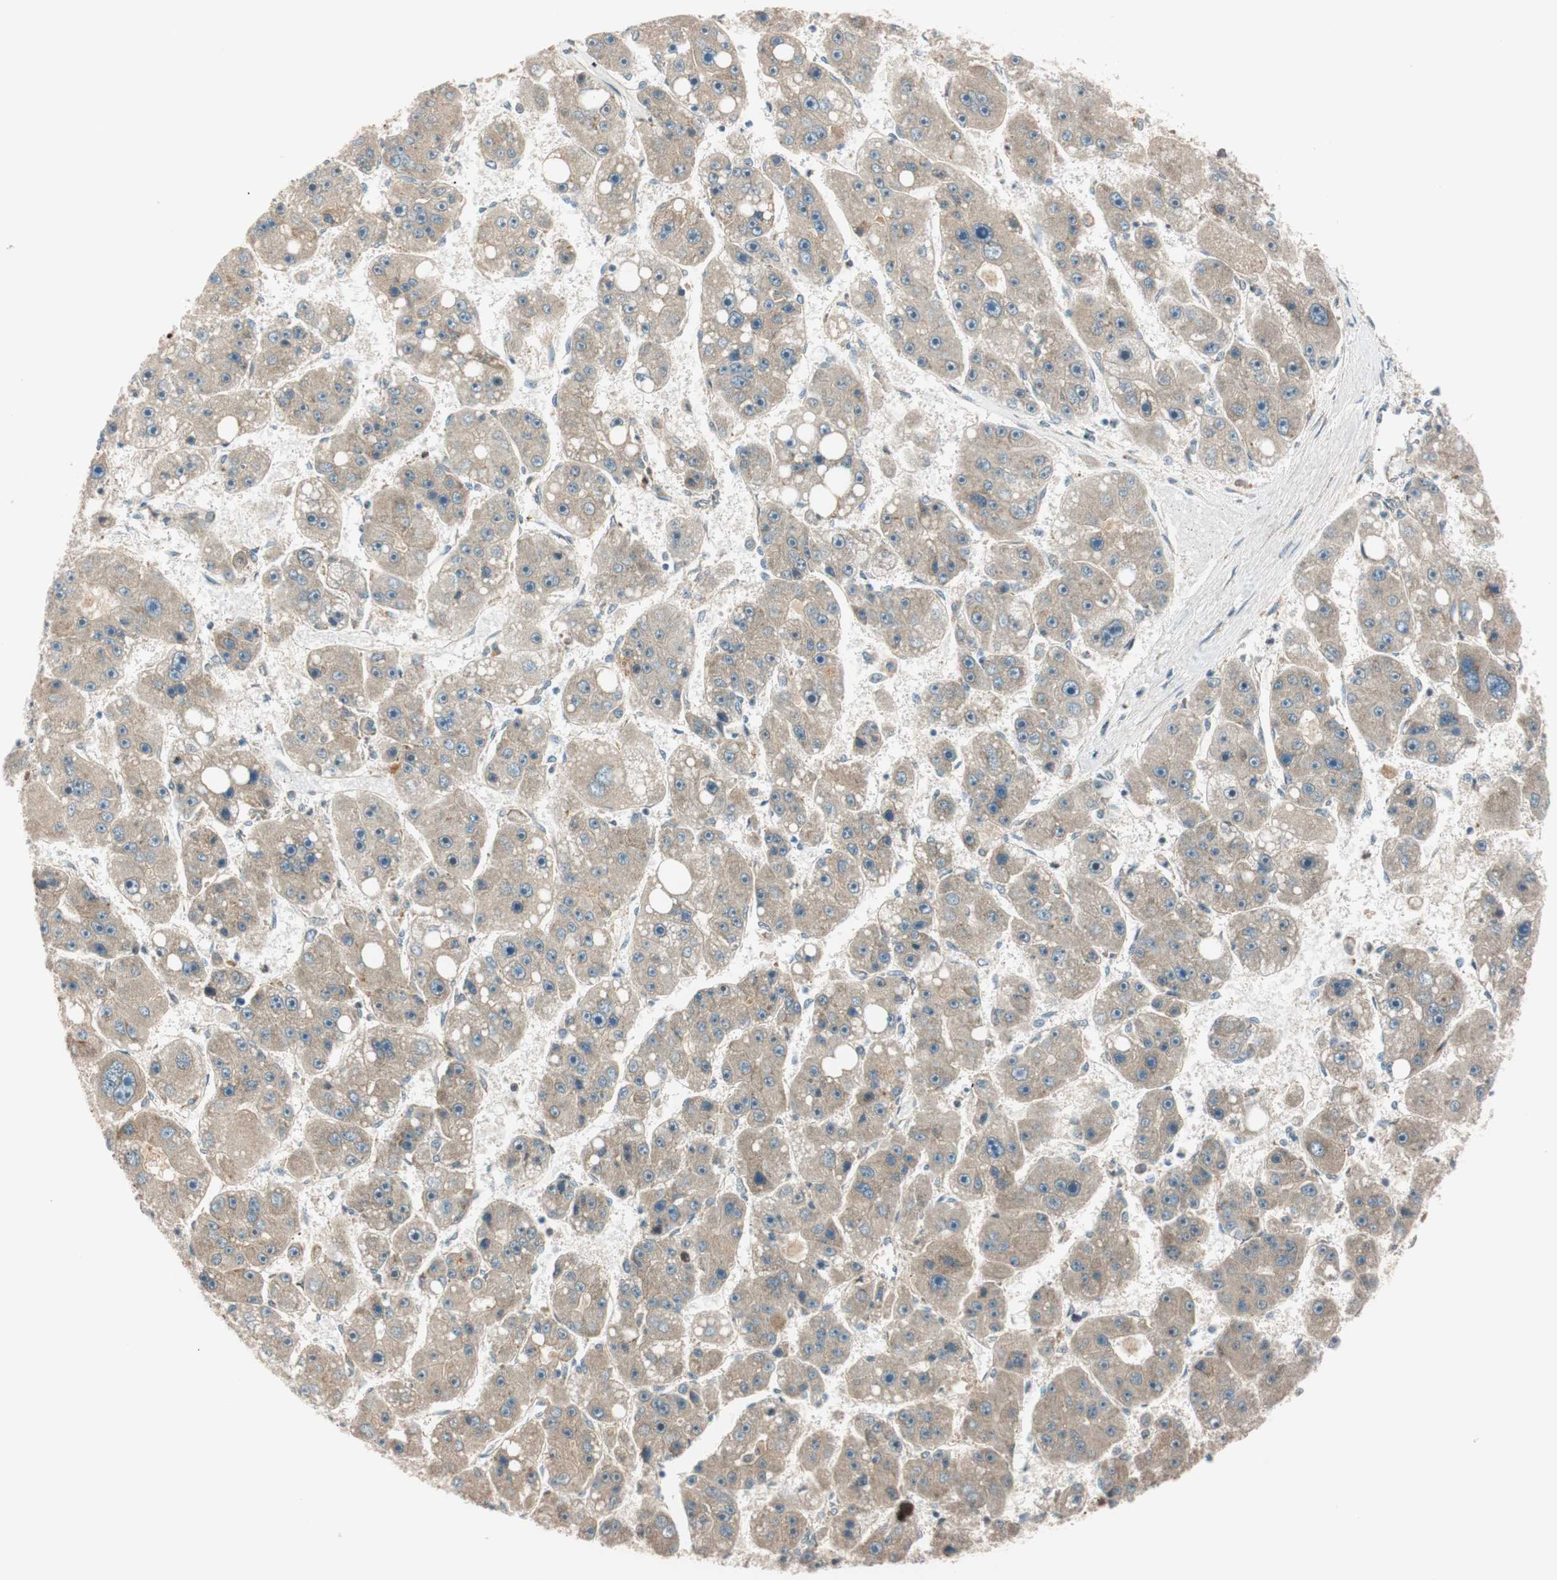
{"staining": {"intensity": "weak", "quantity": "25%-75%", "location": "cytoplasmic/membranous"}, "tissue": "liver cancer", "cell_type": "Tumor cells", "image_type": "cancer", "snomed": [{"axis": "morphology", "description": "Carcinoma, Hepatocellular, NOS"}, {"axis": "topography", "description": "Liver"}], "caption": "Immunohistochemical staining of hepatocellular carcinoma (liver) exhibits low levels of weak cytoplasmic/membranous protein expression in approximately 25%-75% of tumor cells.", "gene": "ABI1", "patient": {"sex": "female", "age": 61}}